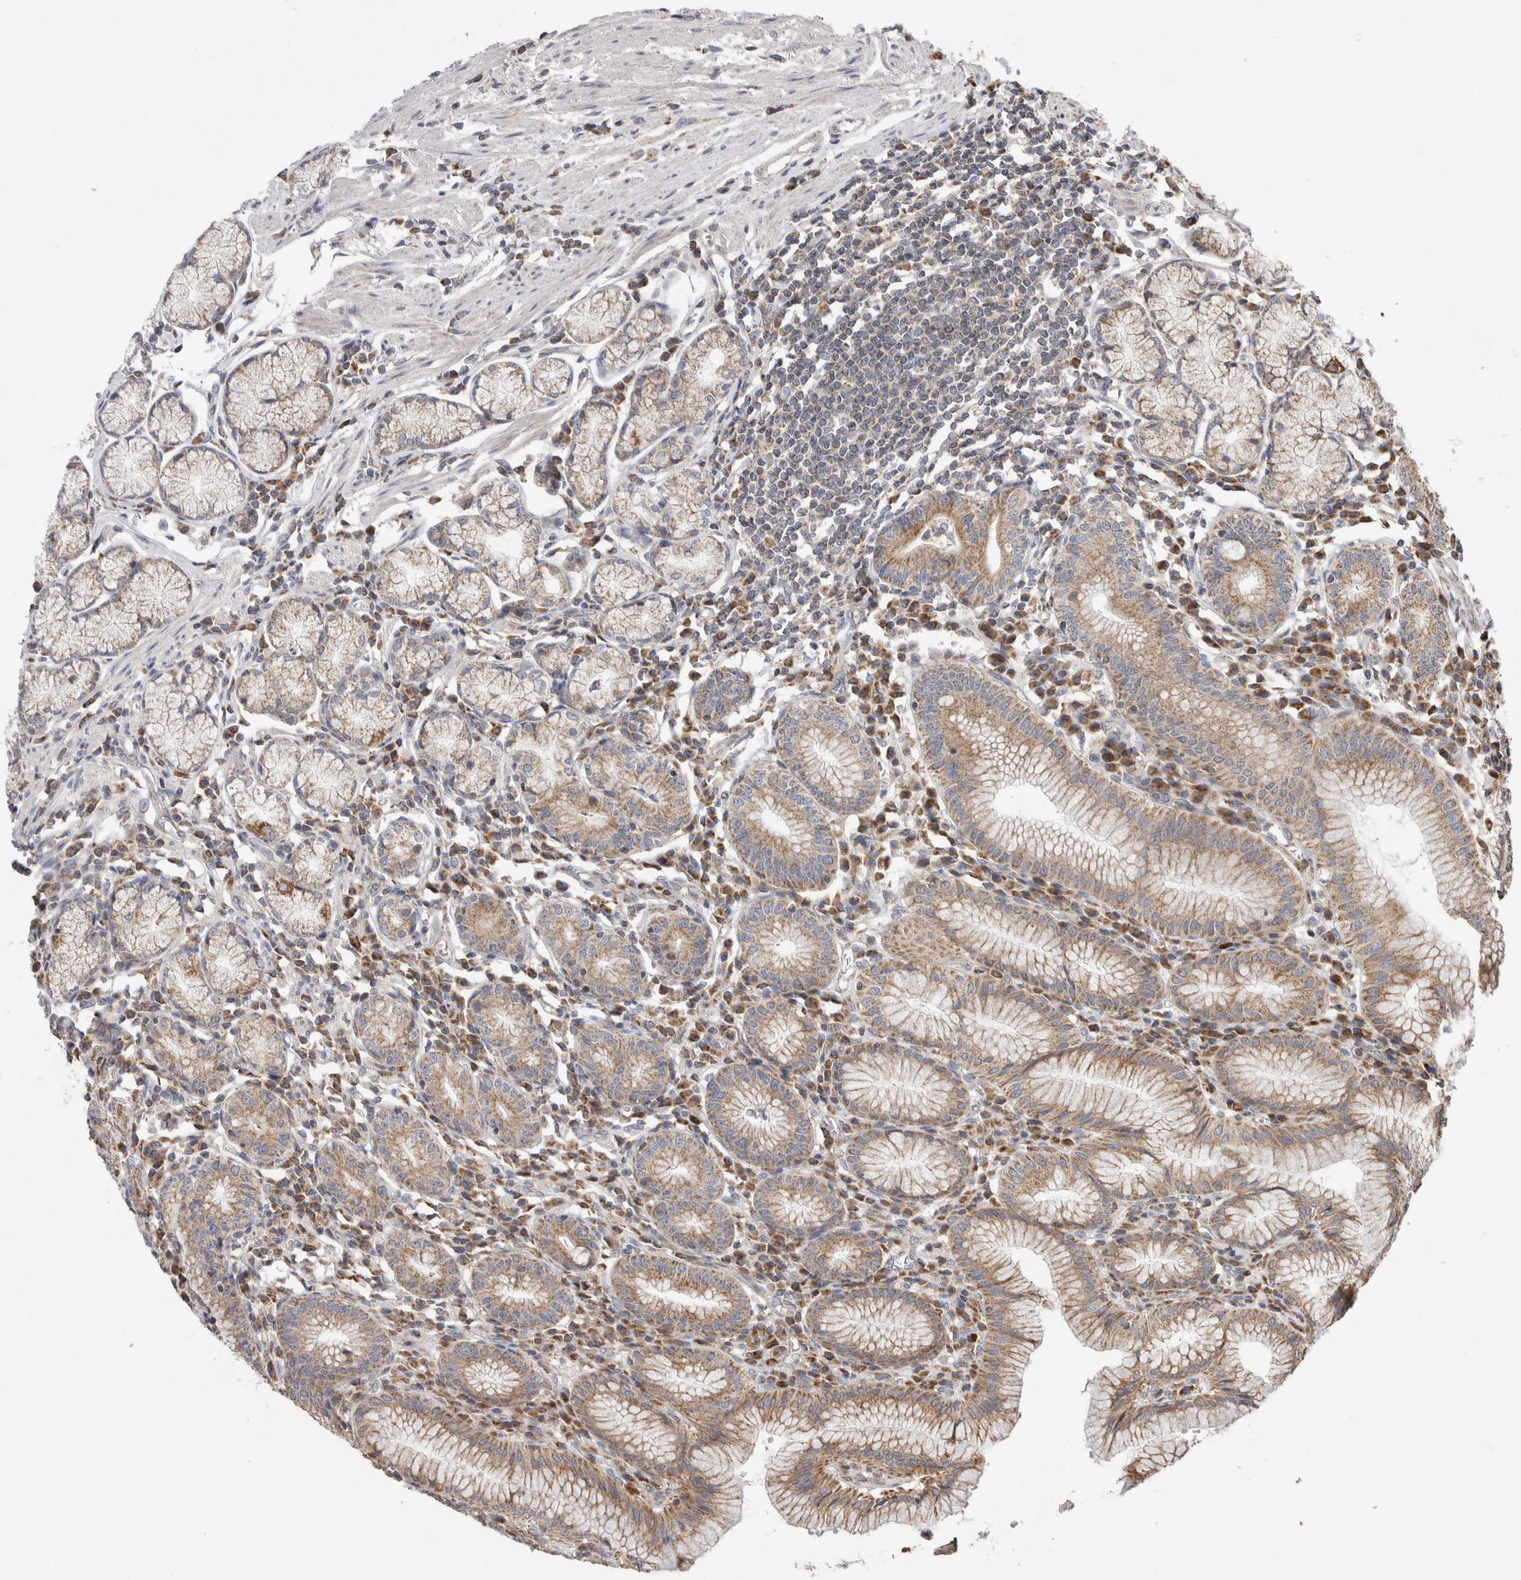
{"staining": {"intensity": "moderate", "quantity": ">75%", "location": "cytoplasmic/membranous"}, "tissue": "stomach", "cell_type": "Glandular cells", "image_type": "normal", "snomed": [{"axis": "morphology", "description": "Normal tissue, NOS"}, {"axis": "topography", "description": "Stomach"}], "caption": "Immunohistochemistry (IHC) micrograph of normal human stomach stained for a protein (brown), which exhibits medium levels of moderate cytoplasmic/membranous staining in approximately >75% of glandular cells.", "gene": "KIF21B", "patient": {"sex": "male", "age": 55}}